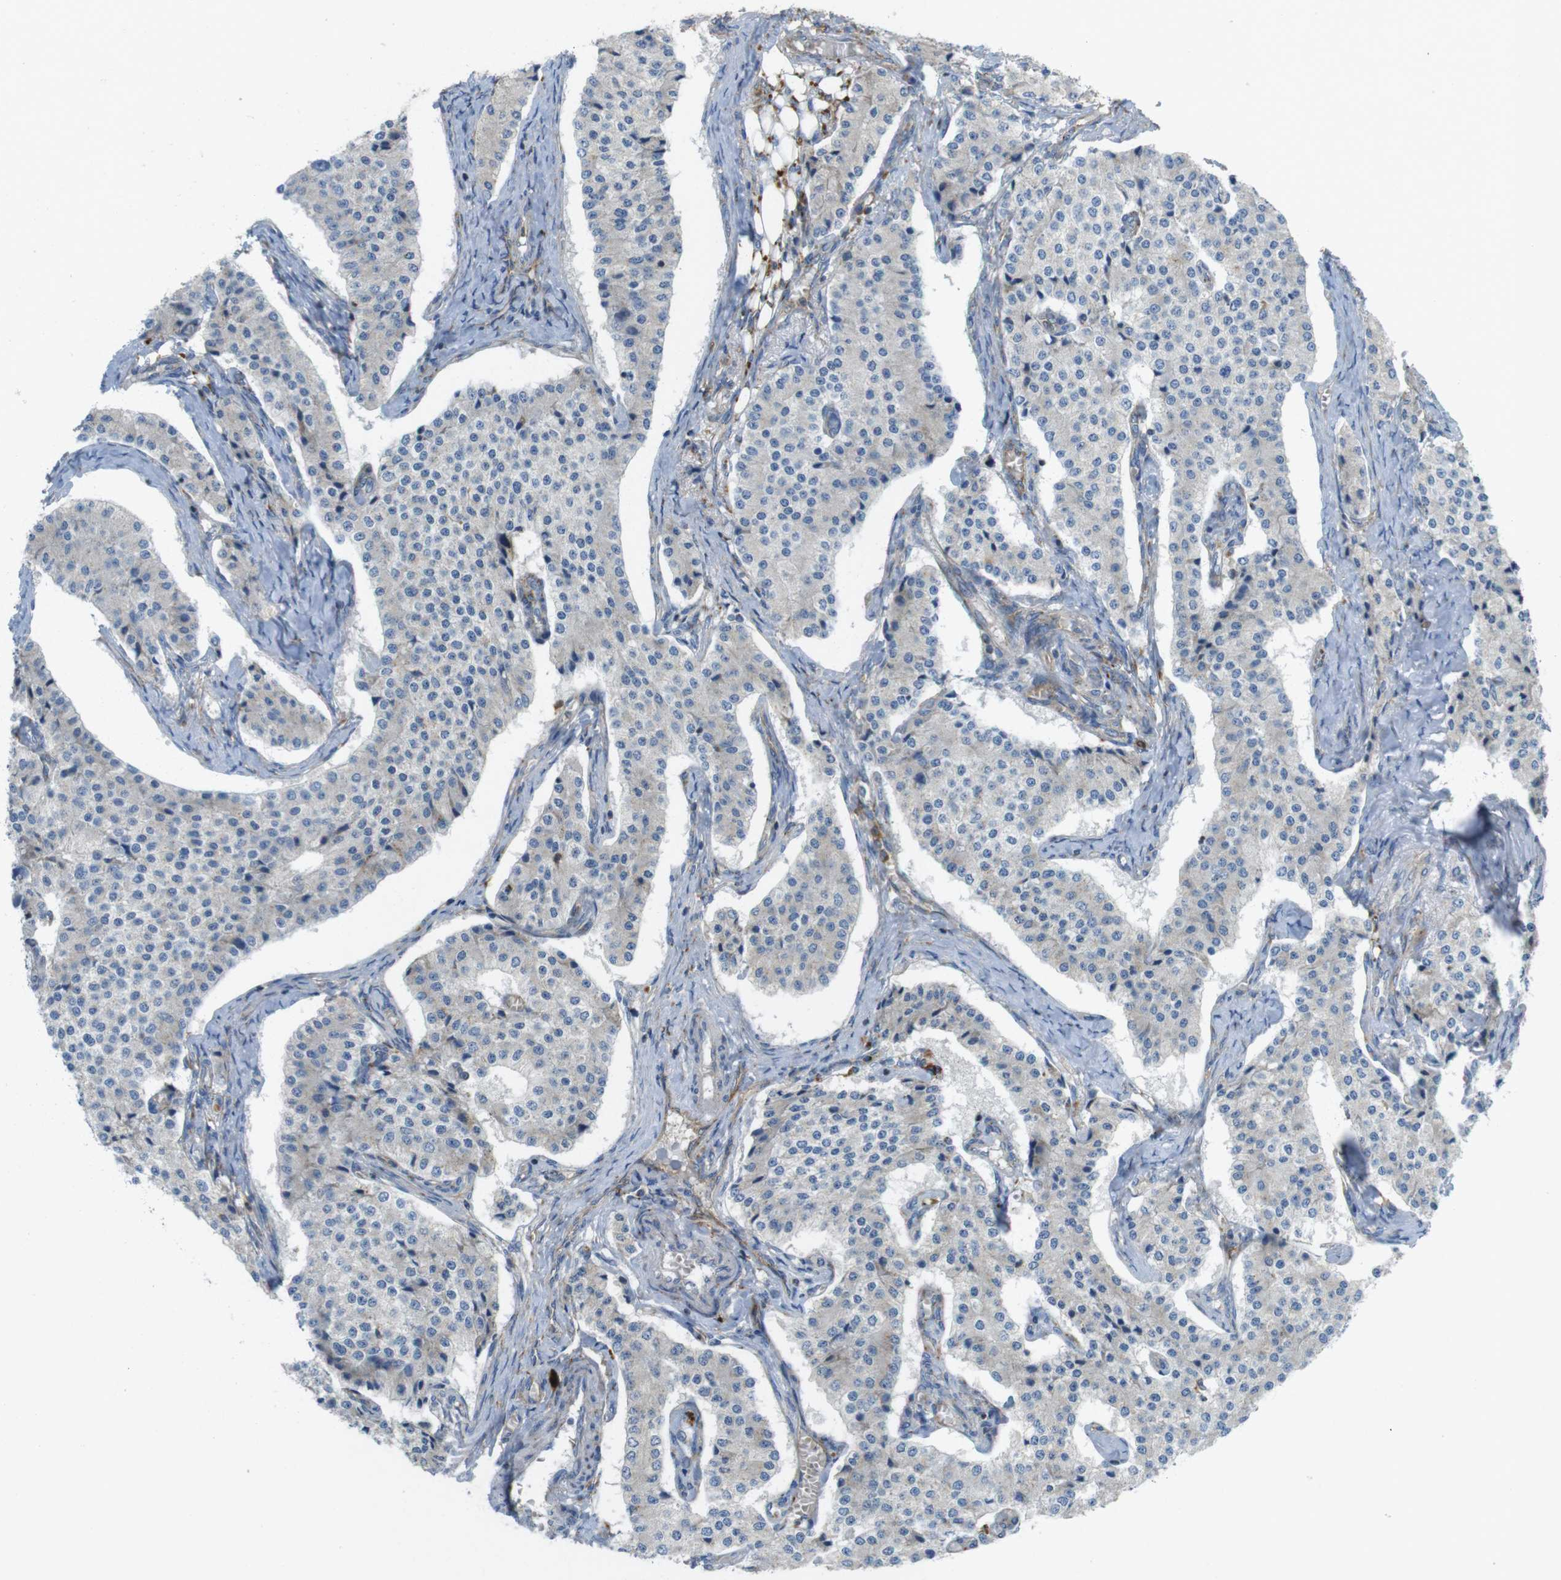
{"staining": {"intensity": "negative", "quantity": "none", "location": "none"}, "tissue": "carcinoid", "cell_type": "Tumor cells", "image_type": "cancer", "snomed": [{"axis": "morphology", "description": "Carcinoid, malignant, NOS"}, {"axis": "topography", "description": "Colon"}], "caption": "An immunohistochemistry photomicrograph of carcinoid is shown. There is no staining in tumor cells of carcinoid. Brightfield microscopy of immunohistochemistry (IHC) stained with DAB (brown) and hematoxylin (blue), captured at high magnification.", "gene": "LAMP1", "patient": {"sex": "female", "age": 52}}